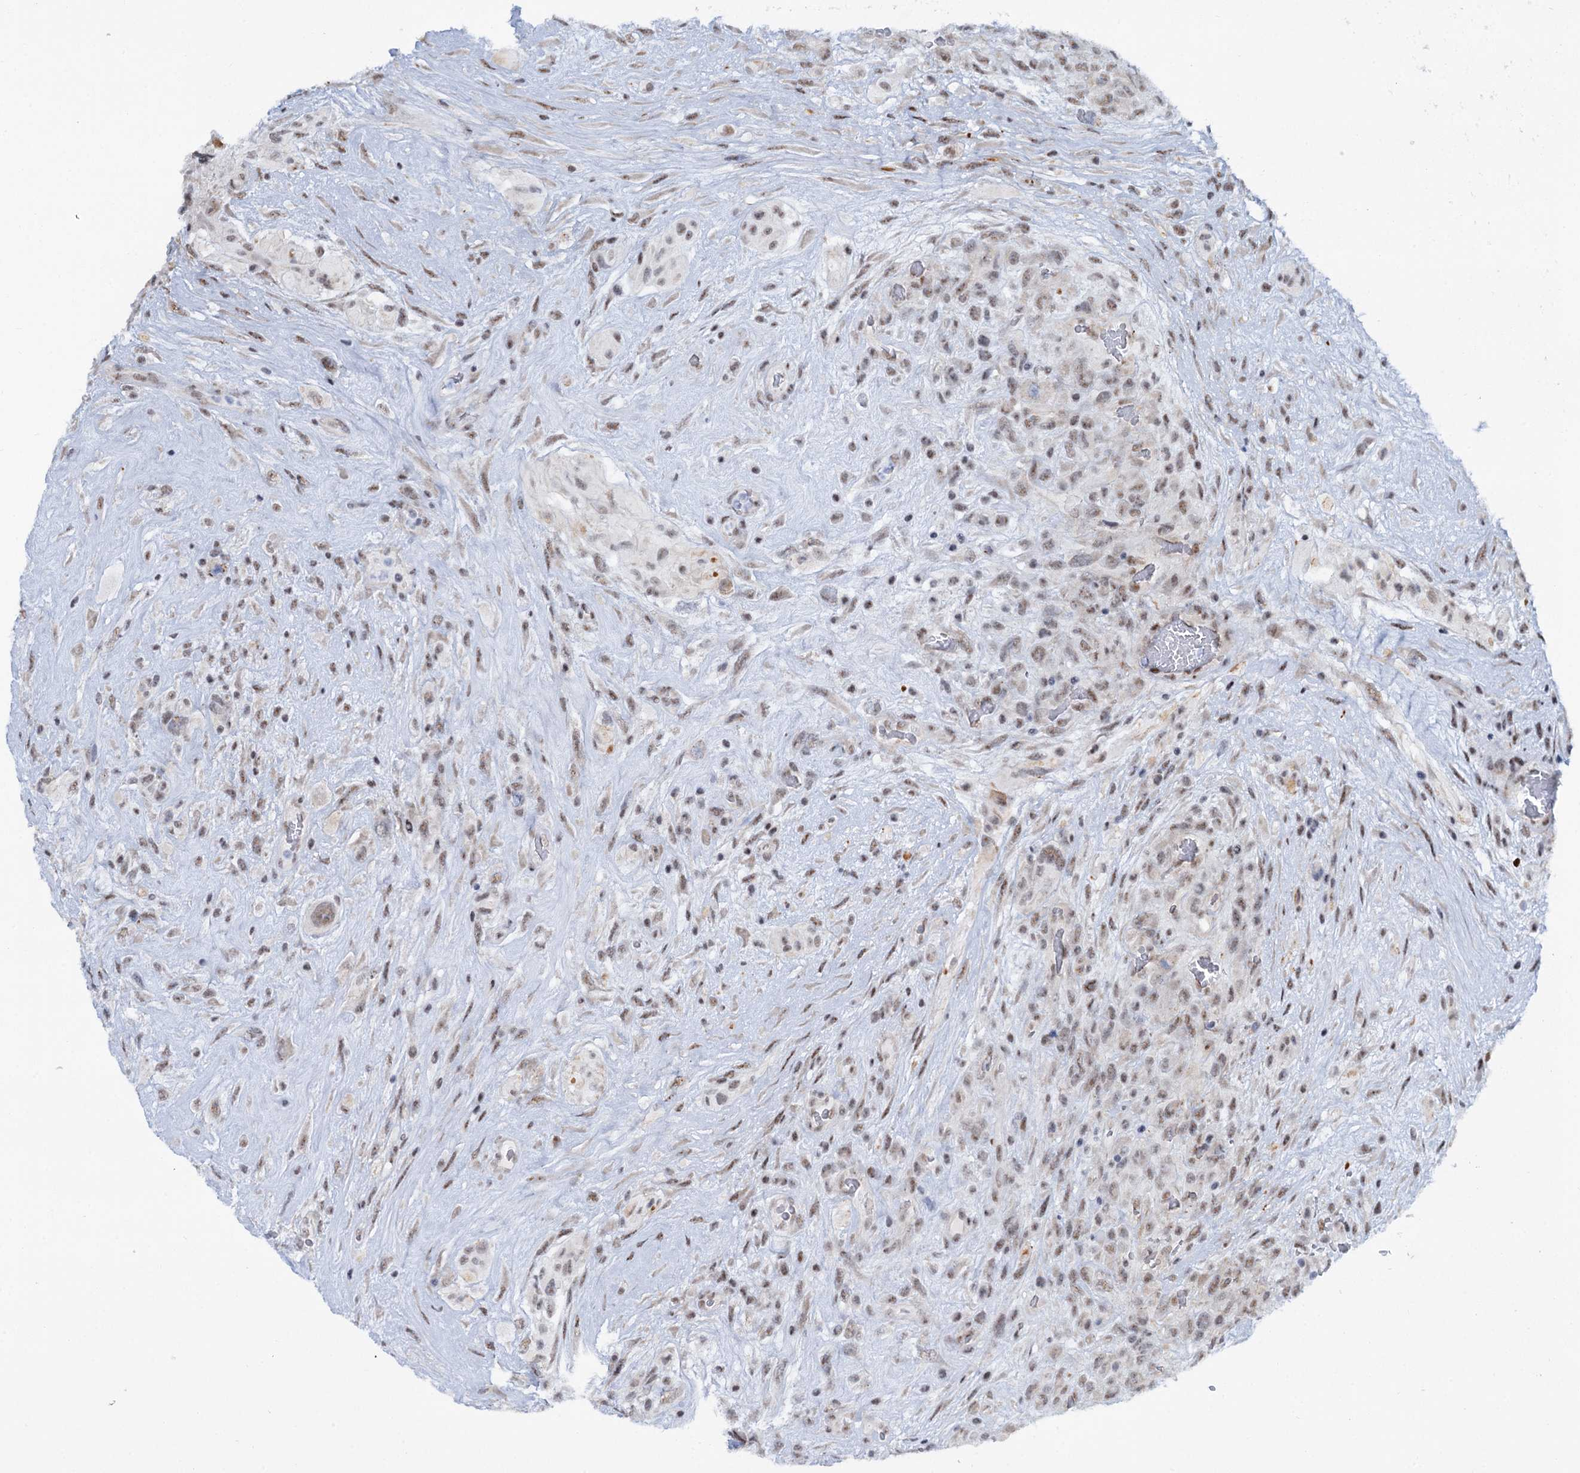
{"staining": {"intensity": "weak", "quantity": ">75%", "location": "nuclear"}, "tissue": "glioma", "cell_type": "Tumor cells", "image_type": "cancer", "snomed": [{"axis": "morphology", "description": "Glioma, malignant, High grade"}, {"axis": "topography", "description": "Brain"}], "caption": "This image shows glioma stained with IHC to label a protein in brown. The nuclear of tumor cells show weak positivity for the protein. Nuclei are counter-stained blue.", "gene": "SREK1", "patient": {"sex": "male", "age": 61}}